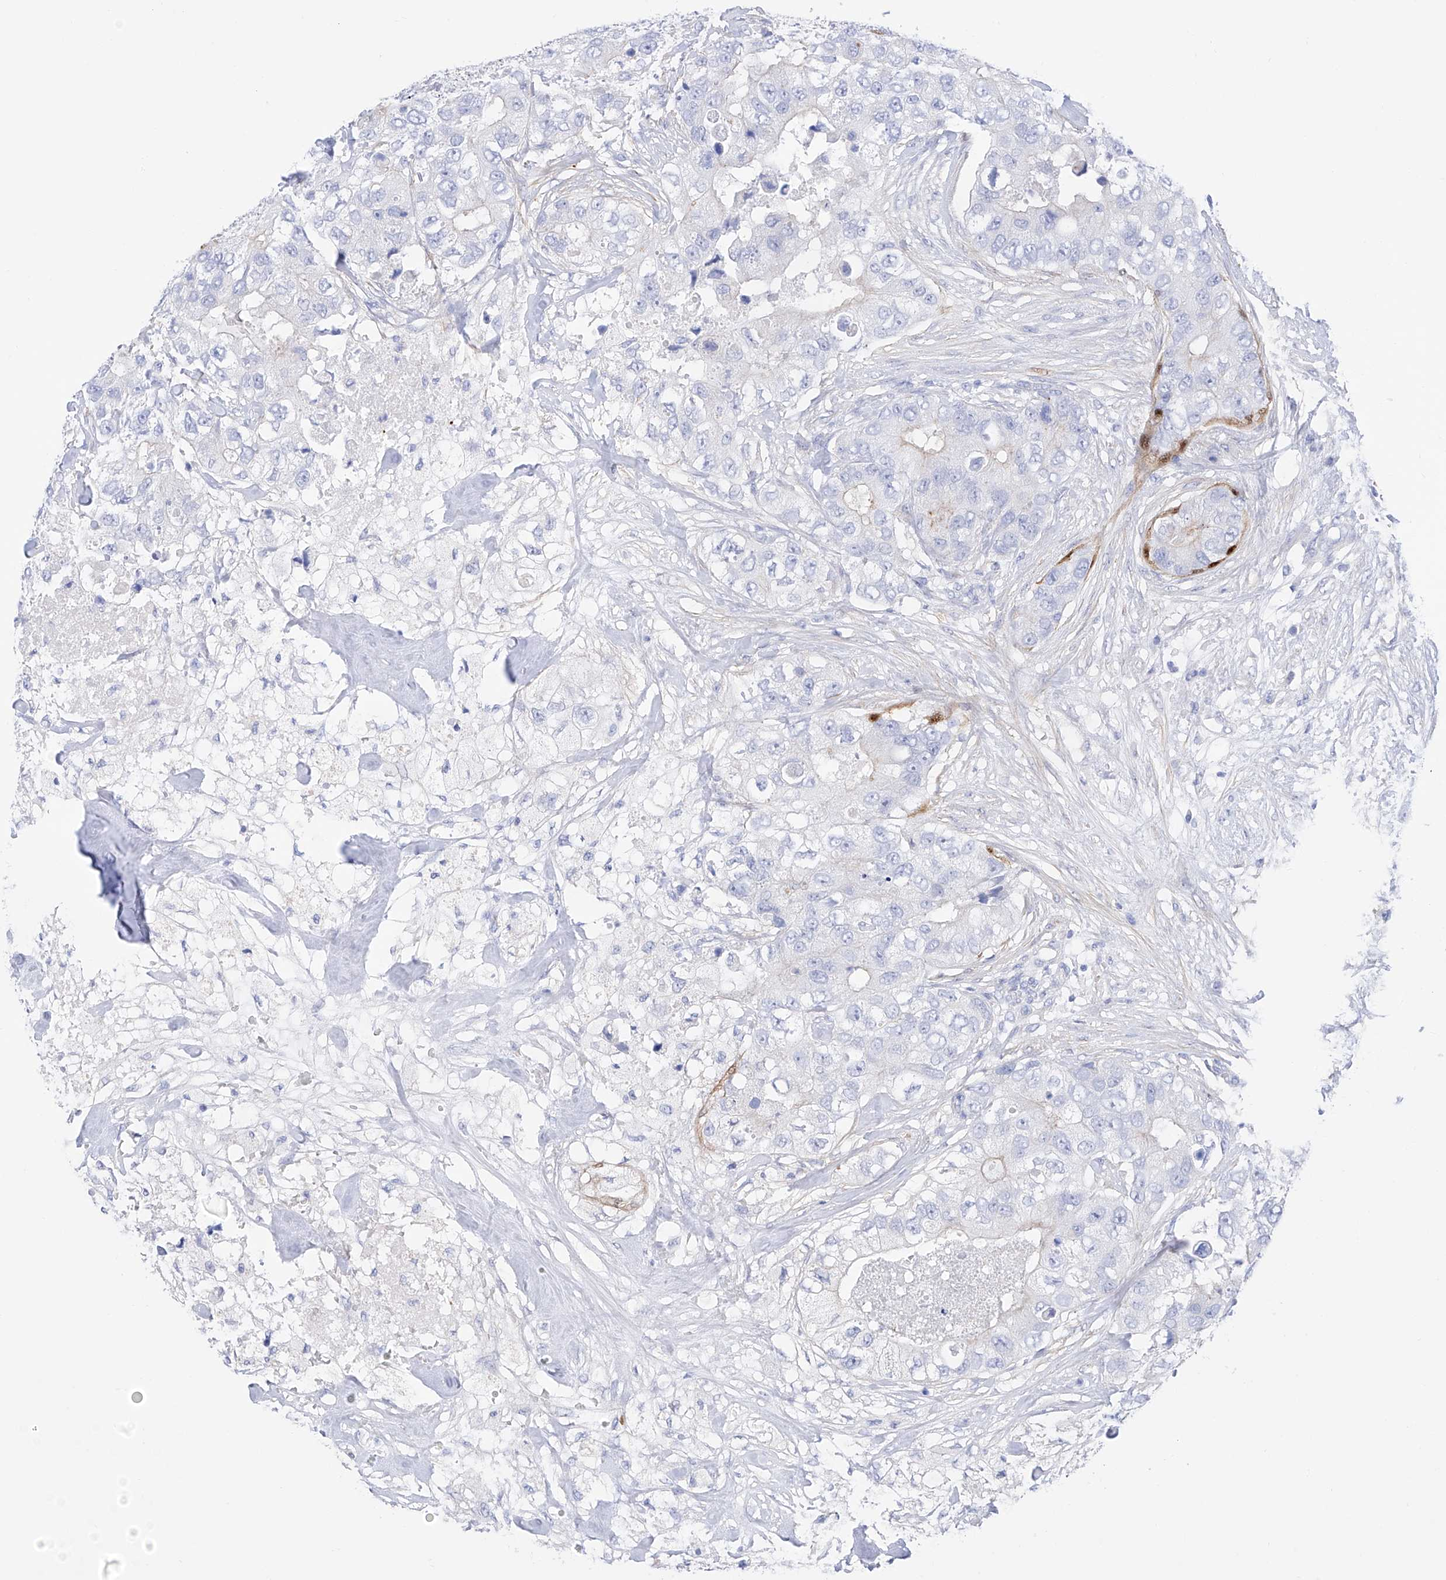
{"staining": {"intensity": "negative", "quantity": "none", "location": "none"}, "tissue": "breast cancer", "cell_type": "Tumor cells", "image_type": "cancer", "snomed": [{"axis": "morphology", "description": "Duct carcinoma"}, {"axis": "topography", "description": "Breast"}], "caption": "The image reveals no significant expression in tumor cells of breast invasive ductal carcinoma.", "gene": "TRPC7", "patient": {"sex": "female", "age": 62}}